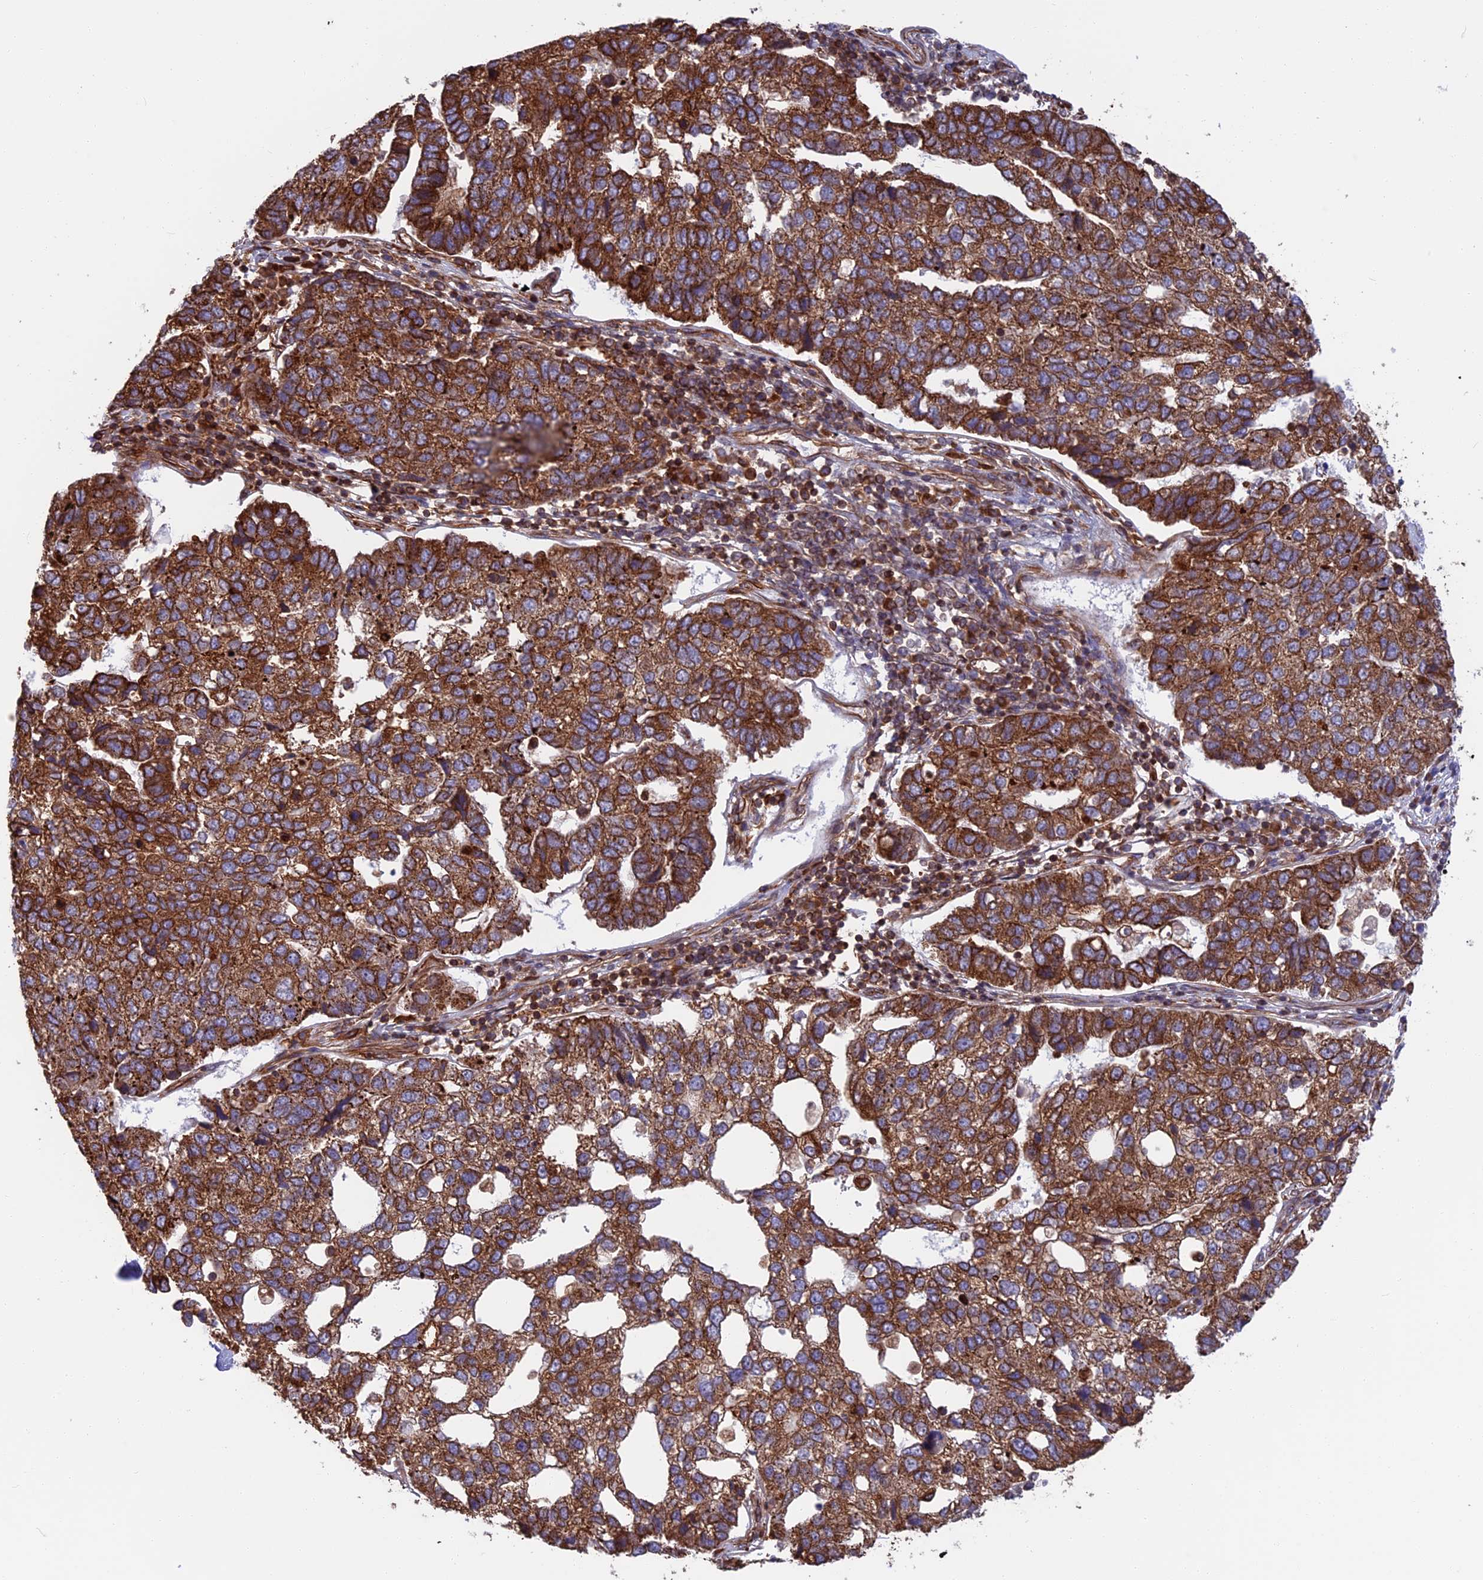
{"staining": {"intensity": "strong", "quantity": ">75%", "location": "cytoplasmic/membranous"}, "tissue": "pancreatic cancer", "cell_type": "Tumor cells", "image_type": "cancer", "snomed": [{"axis": "morphology", "description": "Adenocarcinoma, NOS"}, {"axis": "topography", "description": "Pancreas"}], "caption": "A brown stain labels strong cytoplasmic/membranous staining of a protein in pancreatic cancer (adenocarcinoma) tumor cells. The staining is performed using DAB (3,3'-diaminobenzidine) brown chromogen to label protein expression. The nuclei are counter-stained blue using hematoxylin.", "gene": "WDR1", "patient": {"sex": "female", "age": 61}}